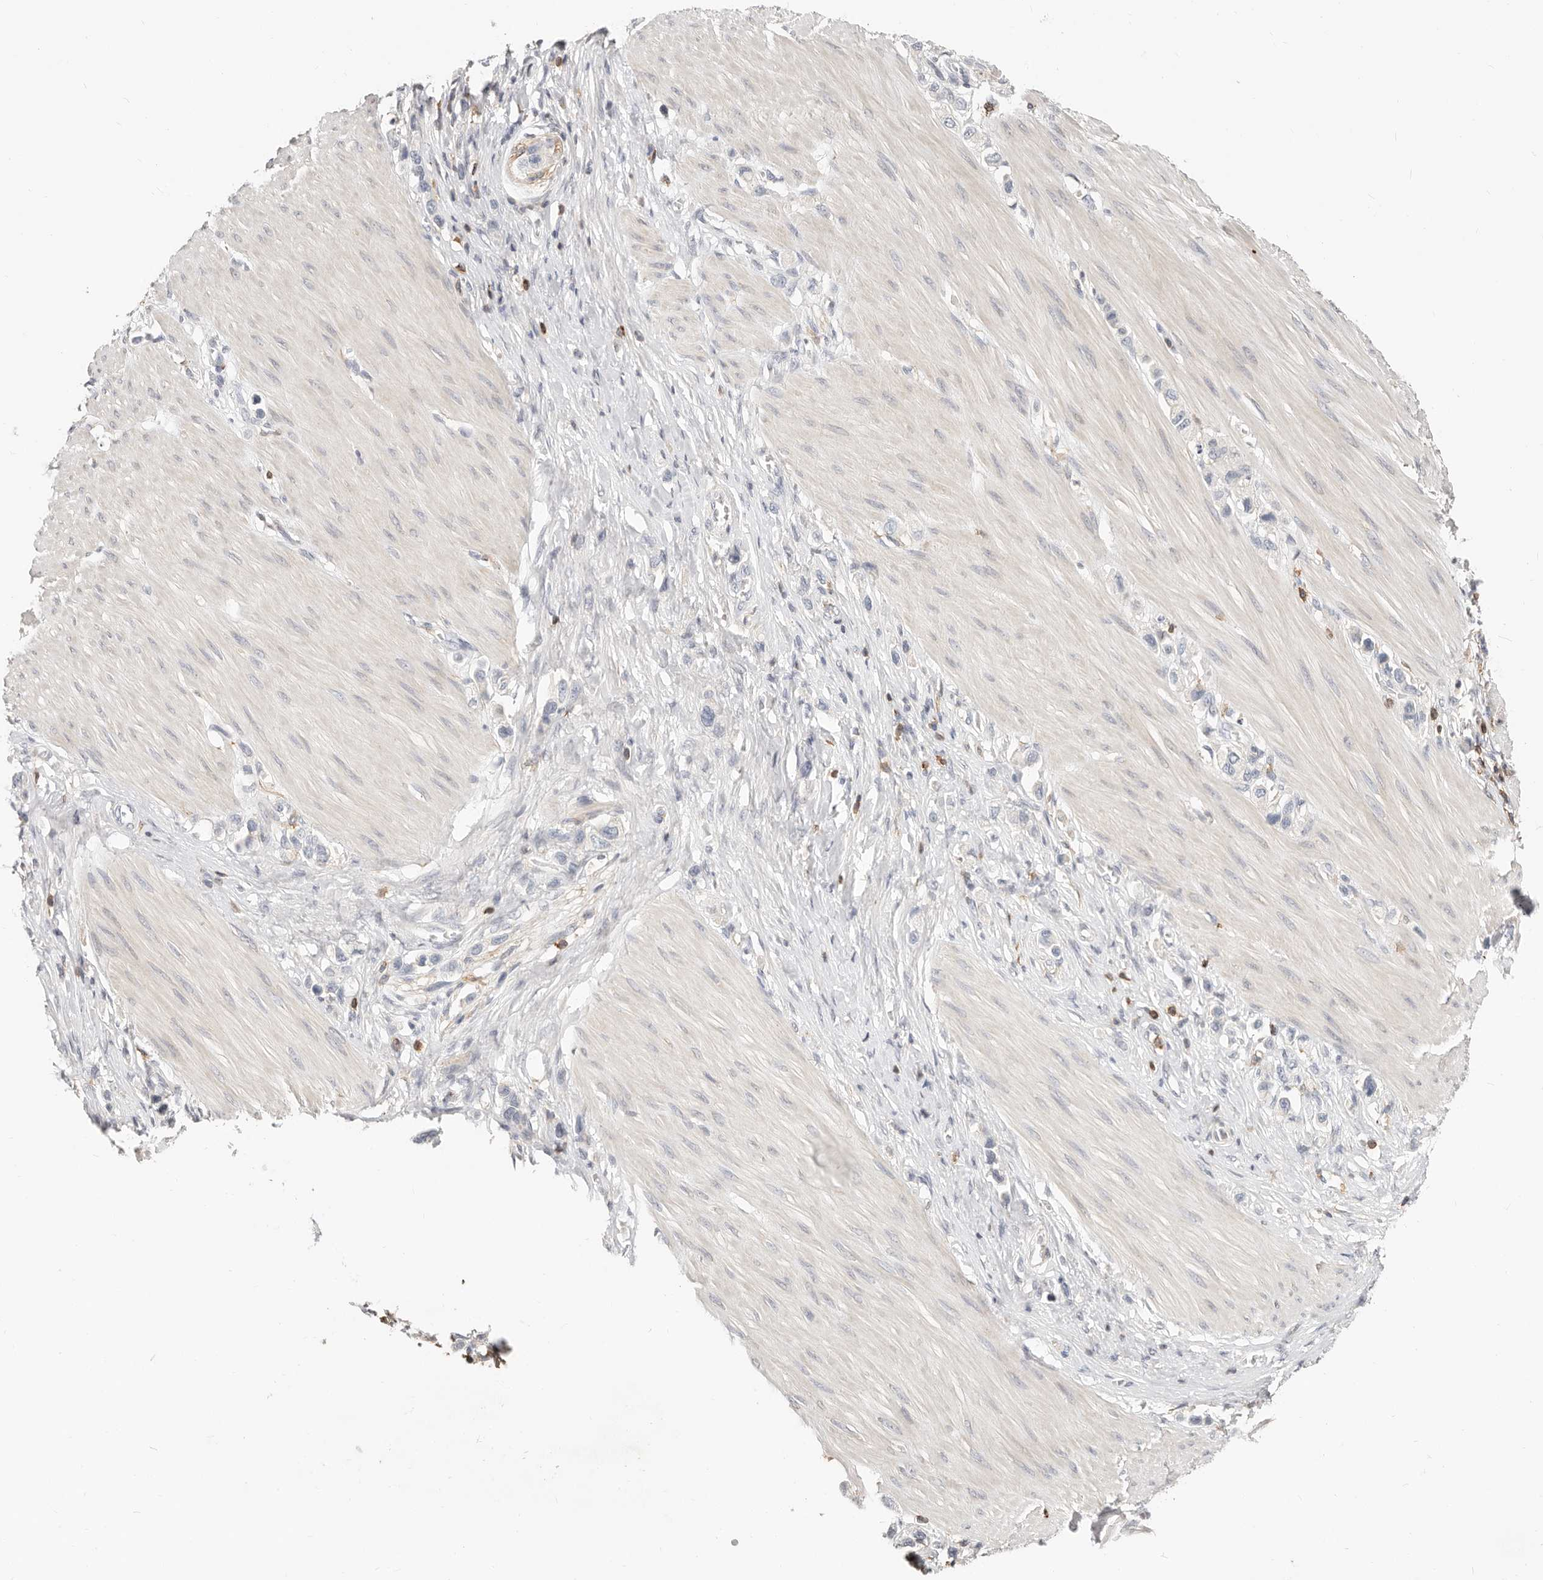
{"staining": {"intensity": "negative", "quantity": "none", "location": "none"}, "tissue": "stomach cancer", "cell_type": "Tumor cells", "image_type": "cancer", "snomed": [{"axis": "morphology", "description": "Adenocarcinoma, NOS"}, {"axis": "topography", "description": "Stomach"}], "caption": "A high-resolution image shows immunohistochemistry (IHC) staining of stomach cancer, which shows no significant expression in tumor cells.", "gene": "TMEM63B", "patient": {"sex": "female", "age": 65}}